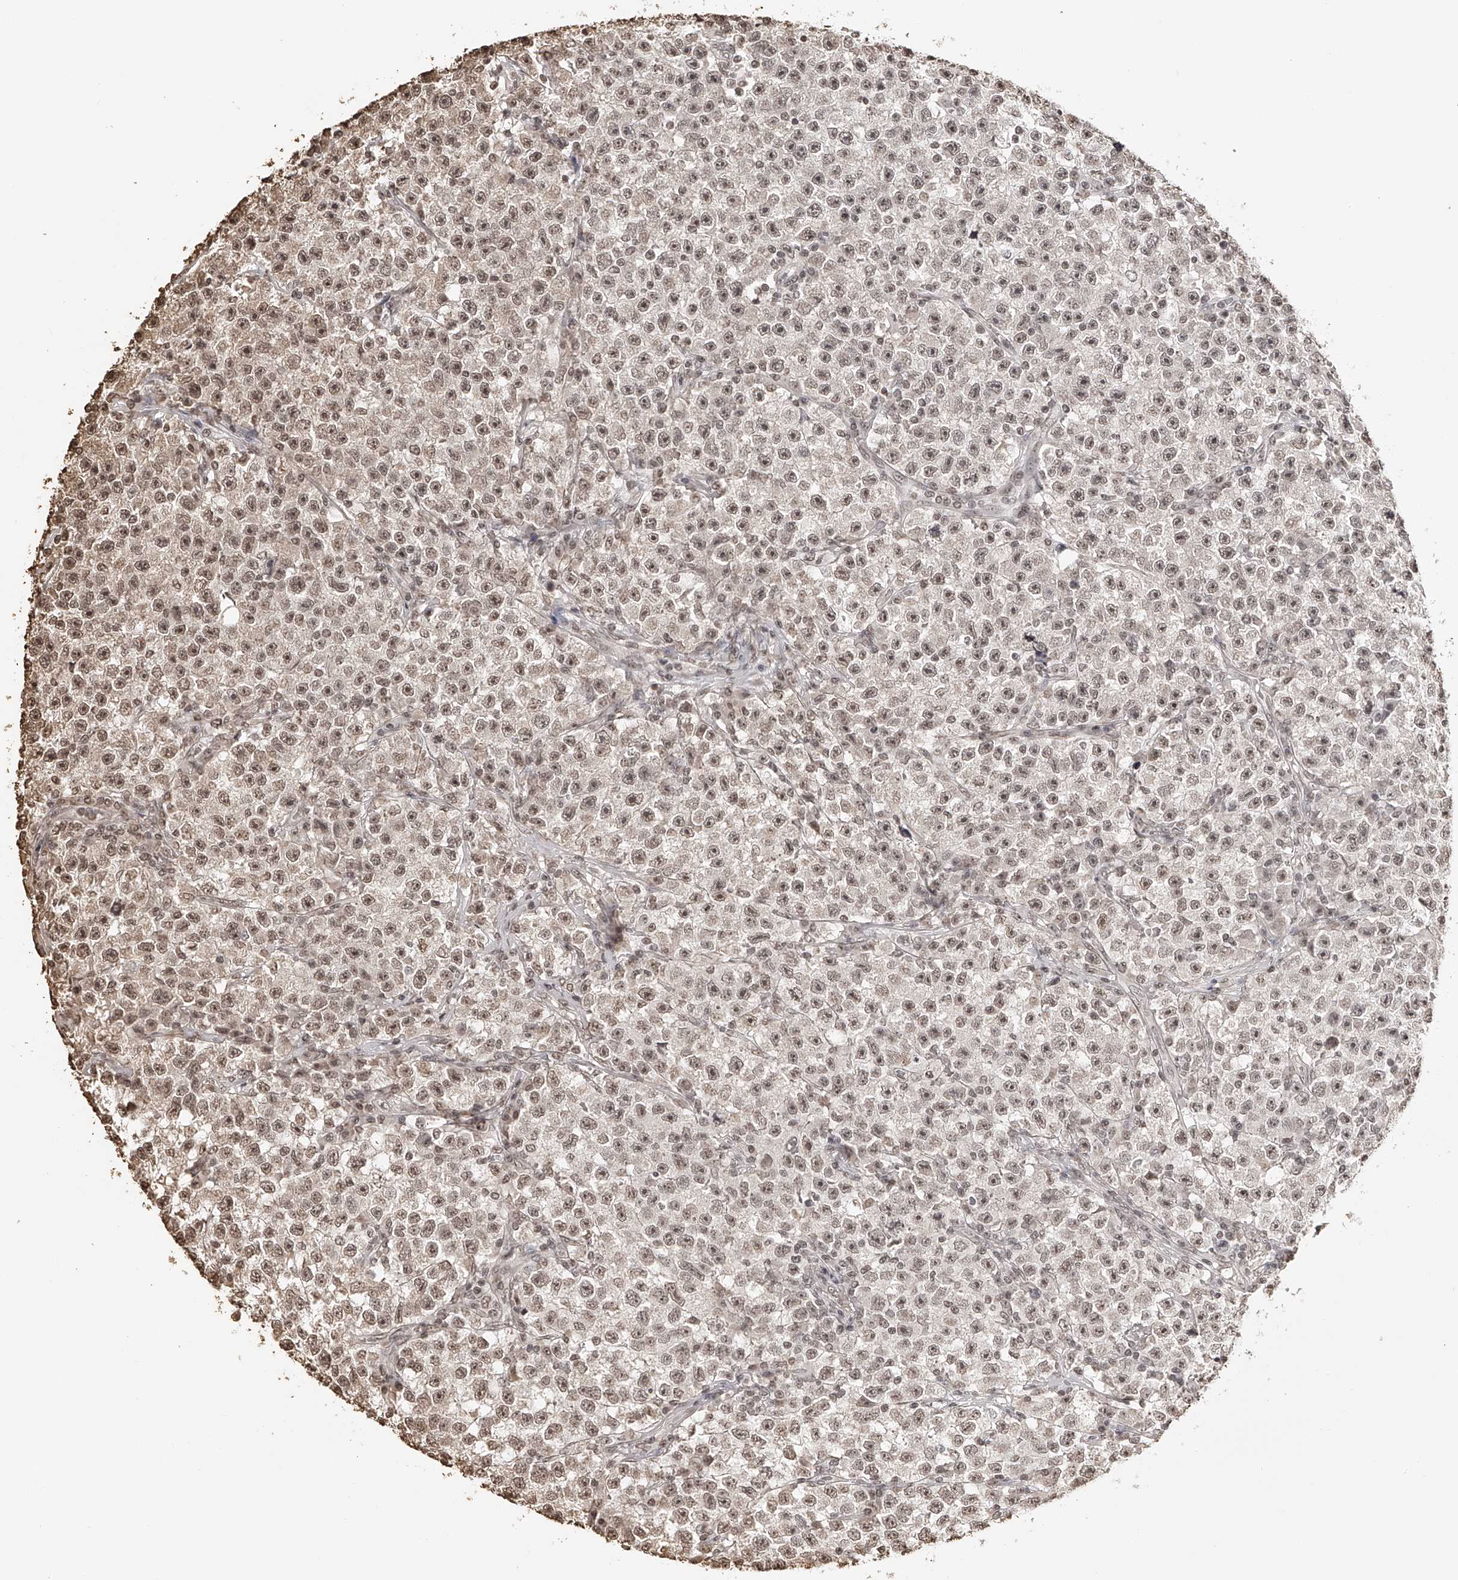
{"staining": {"intensity": "weak", "quantity": ">75%", "location": "nuclear"}, "tissue": "testis cancer", "cell_type": "Tumor cells", "image_type": "cancer", "snomed": [{"axis": "morphology", "description": "Seminoma, NOS"}, {"axis": "topography", "description": "Testis"}], "caption": "Protein expression analysis of human testis cancer (seminoma) reveals weak nuclear expression in approximately >75% of tumor cells.", "gene": "ZNF503", "patient": {"sex": "male", "age": 22}}